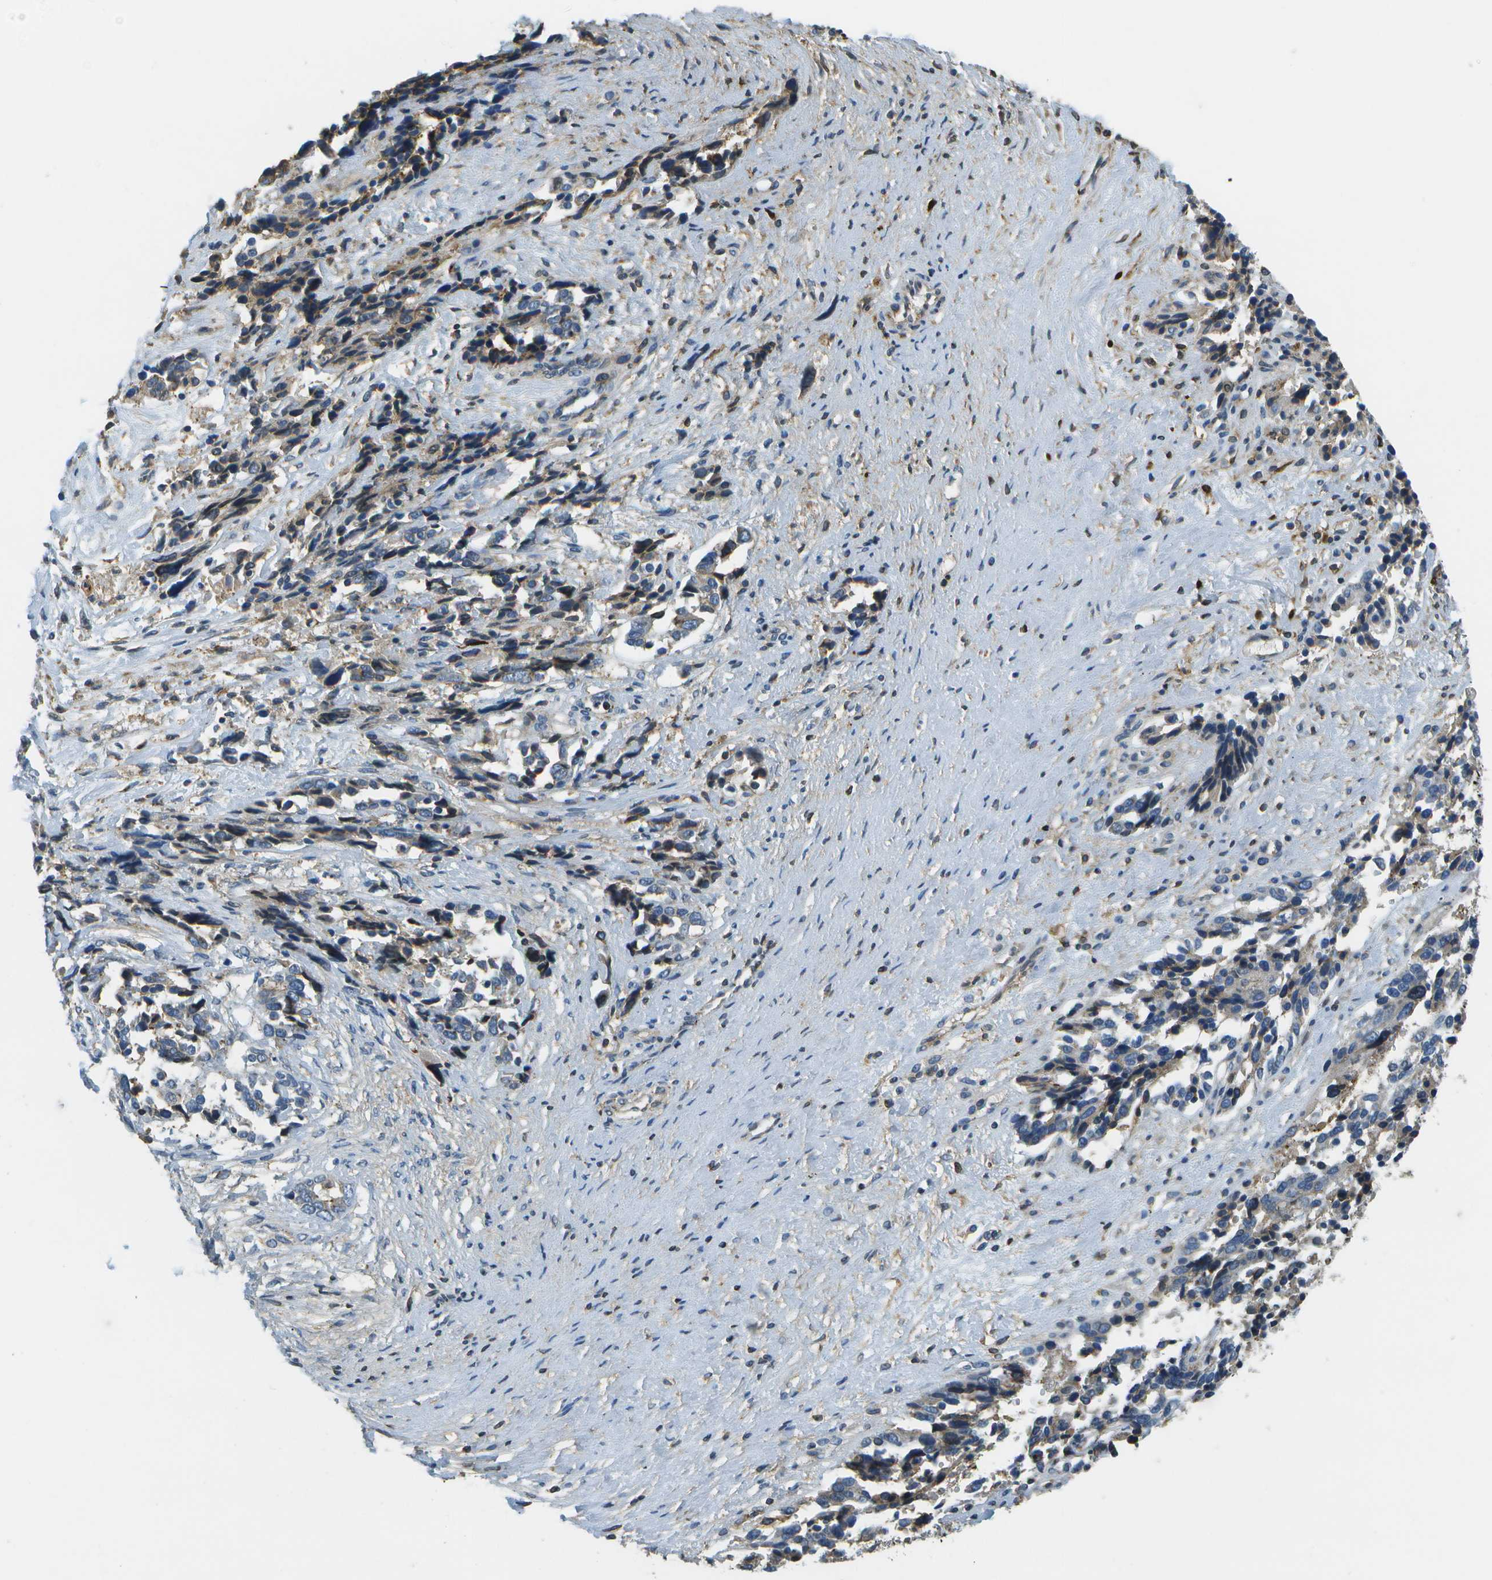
{"staining": {"intensity": "weak", "quantity": "<25%", "location": "cytoplasmic/membranous"}, "tissue": "ovarian cancer", "cell_type": "Tumor cells", "image_type": "cancer", "snomed": [{"axis": "morphology", "description": "Cystadenocarcinoma, serous, NOS"}, {"axis": "topography", "description": "Ovary"}], "caption": "Tumor cells show no significant positivity in ovarian cancer (serous cystadenocarcinoma).", "gene": "LRRC66", "patient": {"sex": "female", "age": 44}}